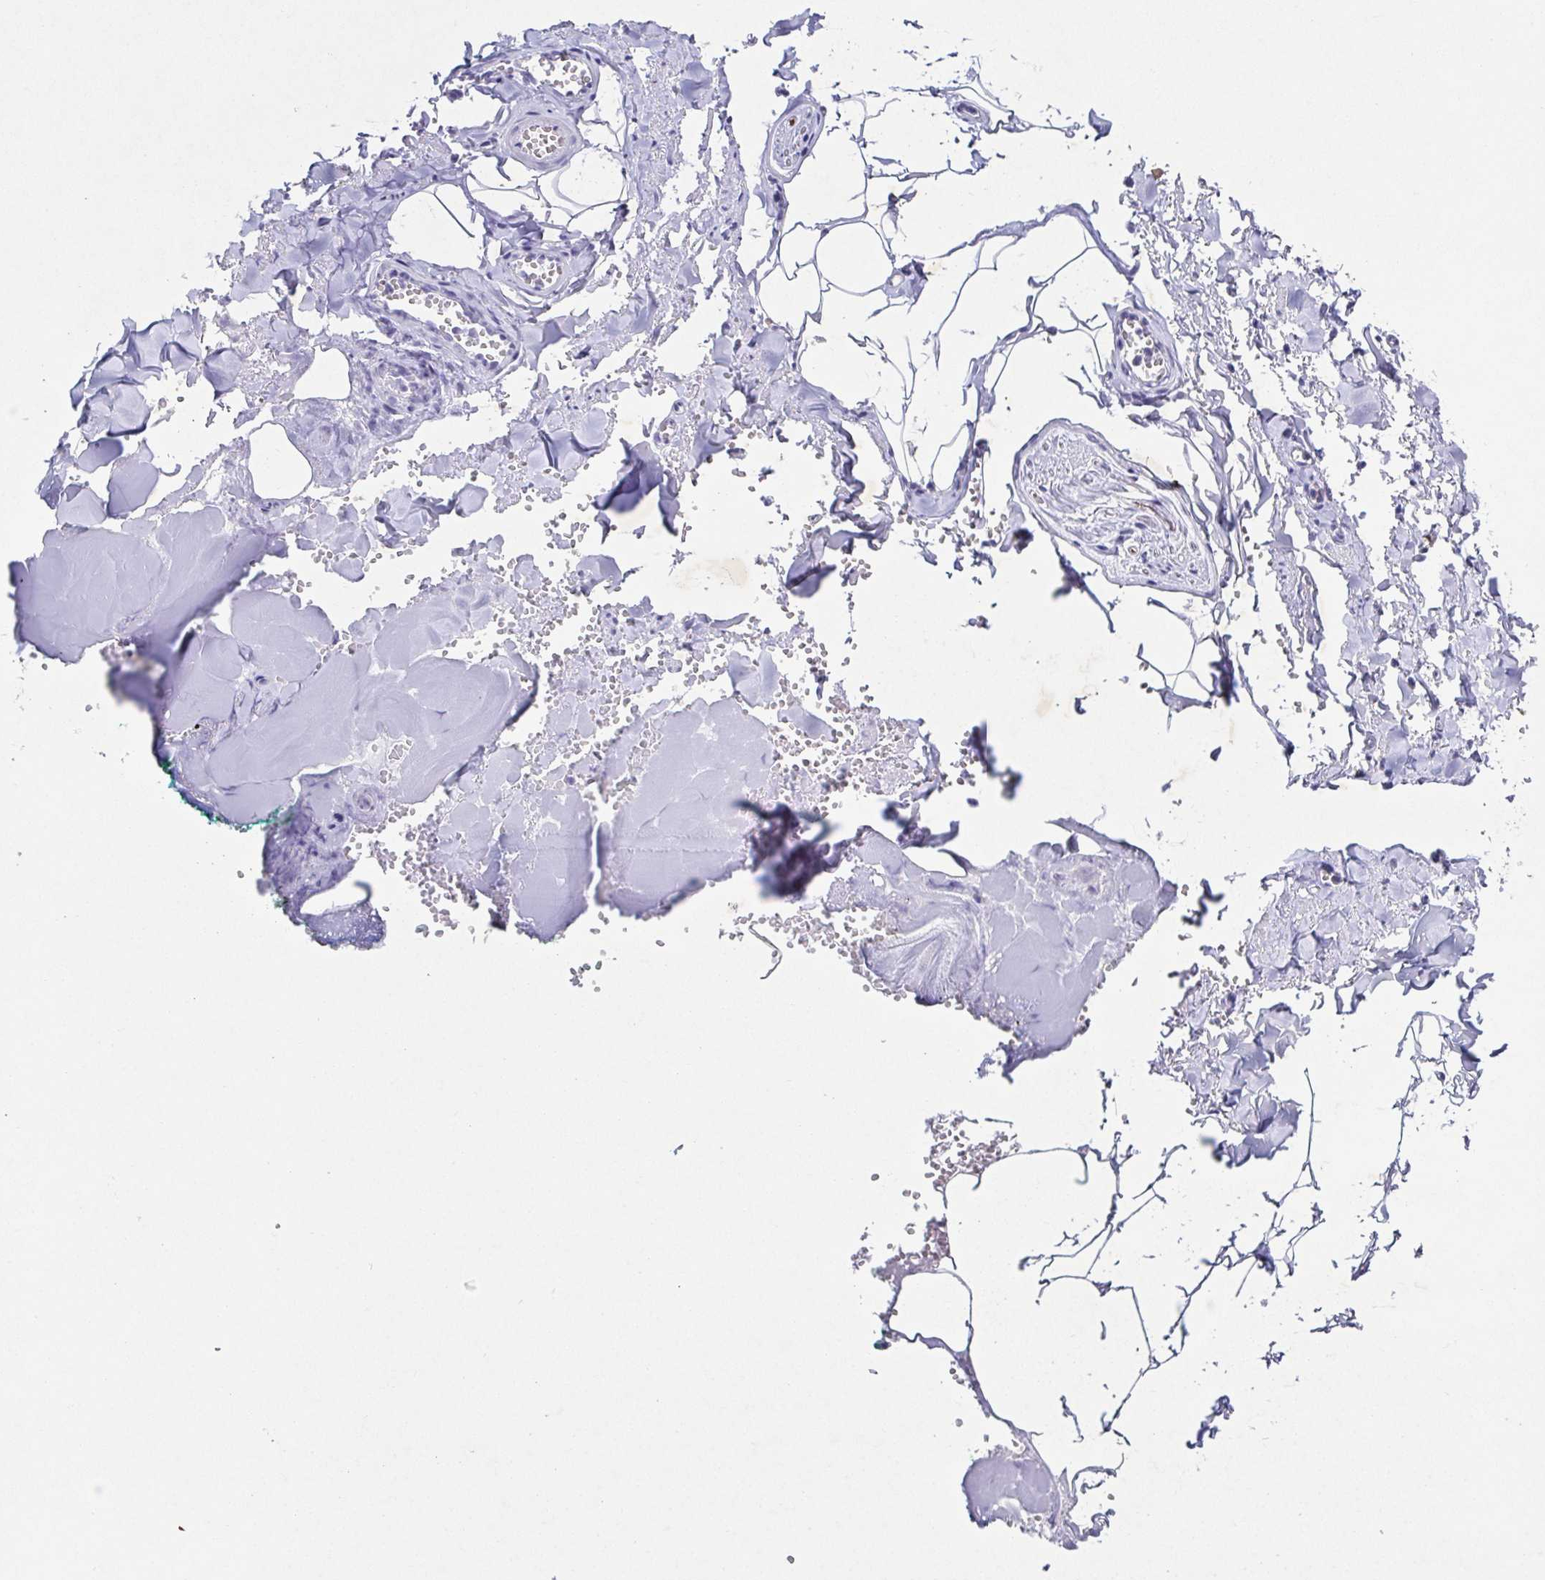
{"staining": {"intensity": "negative", "quantity": "none", "location": "none"}, "tissue": "adipose tissue", "cell_type": "Adipocytes", "image_type": "normal", "snomed": [{"axis": "morphology", "description": "Normal tissue, NOS"}, {"axis": "topography", "description": "Vulva"}, {"axis": "topography", "description": "Peripheral nerve tissue"}], "caption": "A high-resolution photomicrograph shows immunohistochemistry (IHC) staining of normal adipose tissue, which displays no significant expression in adipocytes.", "gene": "TNNT2", "patient": {"sex": "female", "age": 66}}